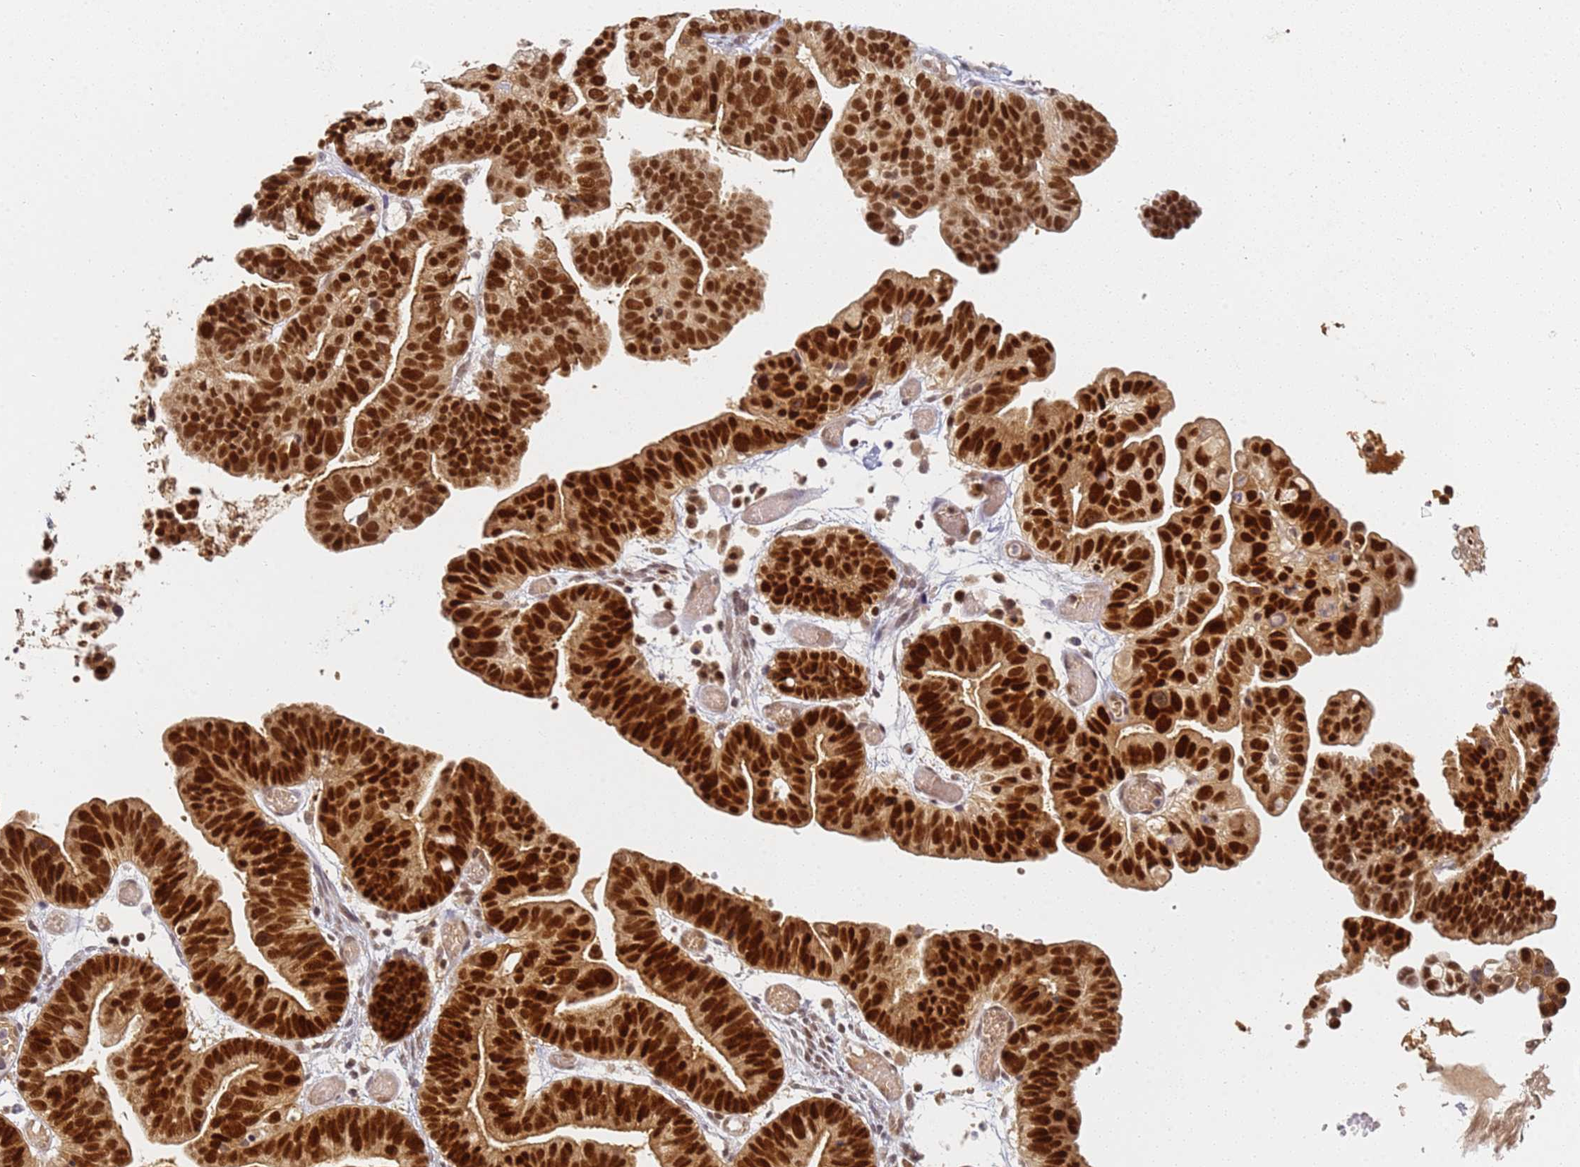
{"staining": {"intensity": "strong", "quantity": ">75%", "location": "nuclear"}, "tissue": "ovarian cancer", "cell_type": "Tumor cells", "image_type": "cancer", "snomed": [{"axis": "morphology", "description": "Cystadenocarcinoma, serous, NOS"}, {"axis": "topography", "description": "Ovary"}], "caption": "Immunohistochemical staining of ovarian cancer reveals high levels of strong nuclear staining in about >75% of tumor cells.", "gene": "HMCES", "patient": {"sex": "female", "age": 56}}